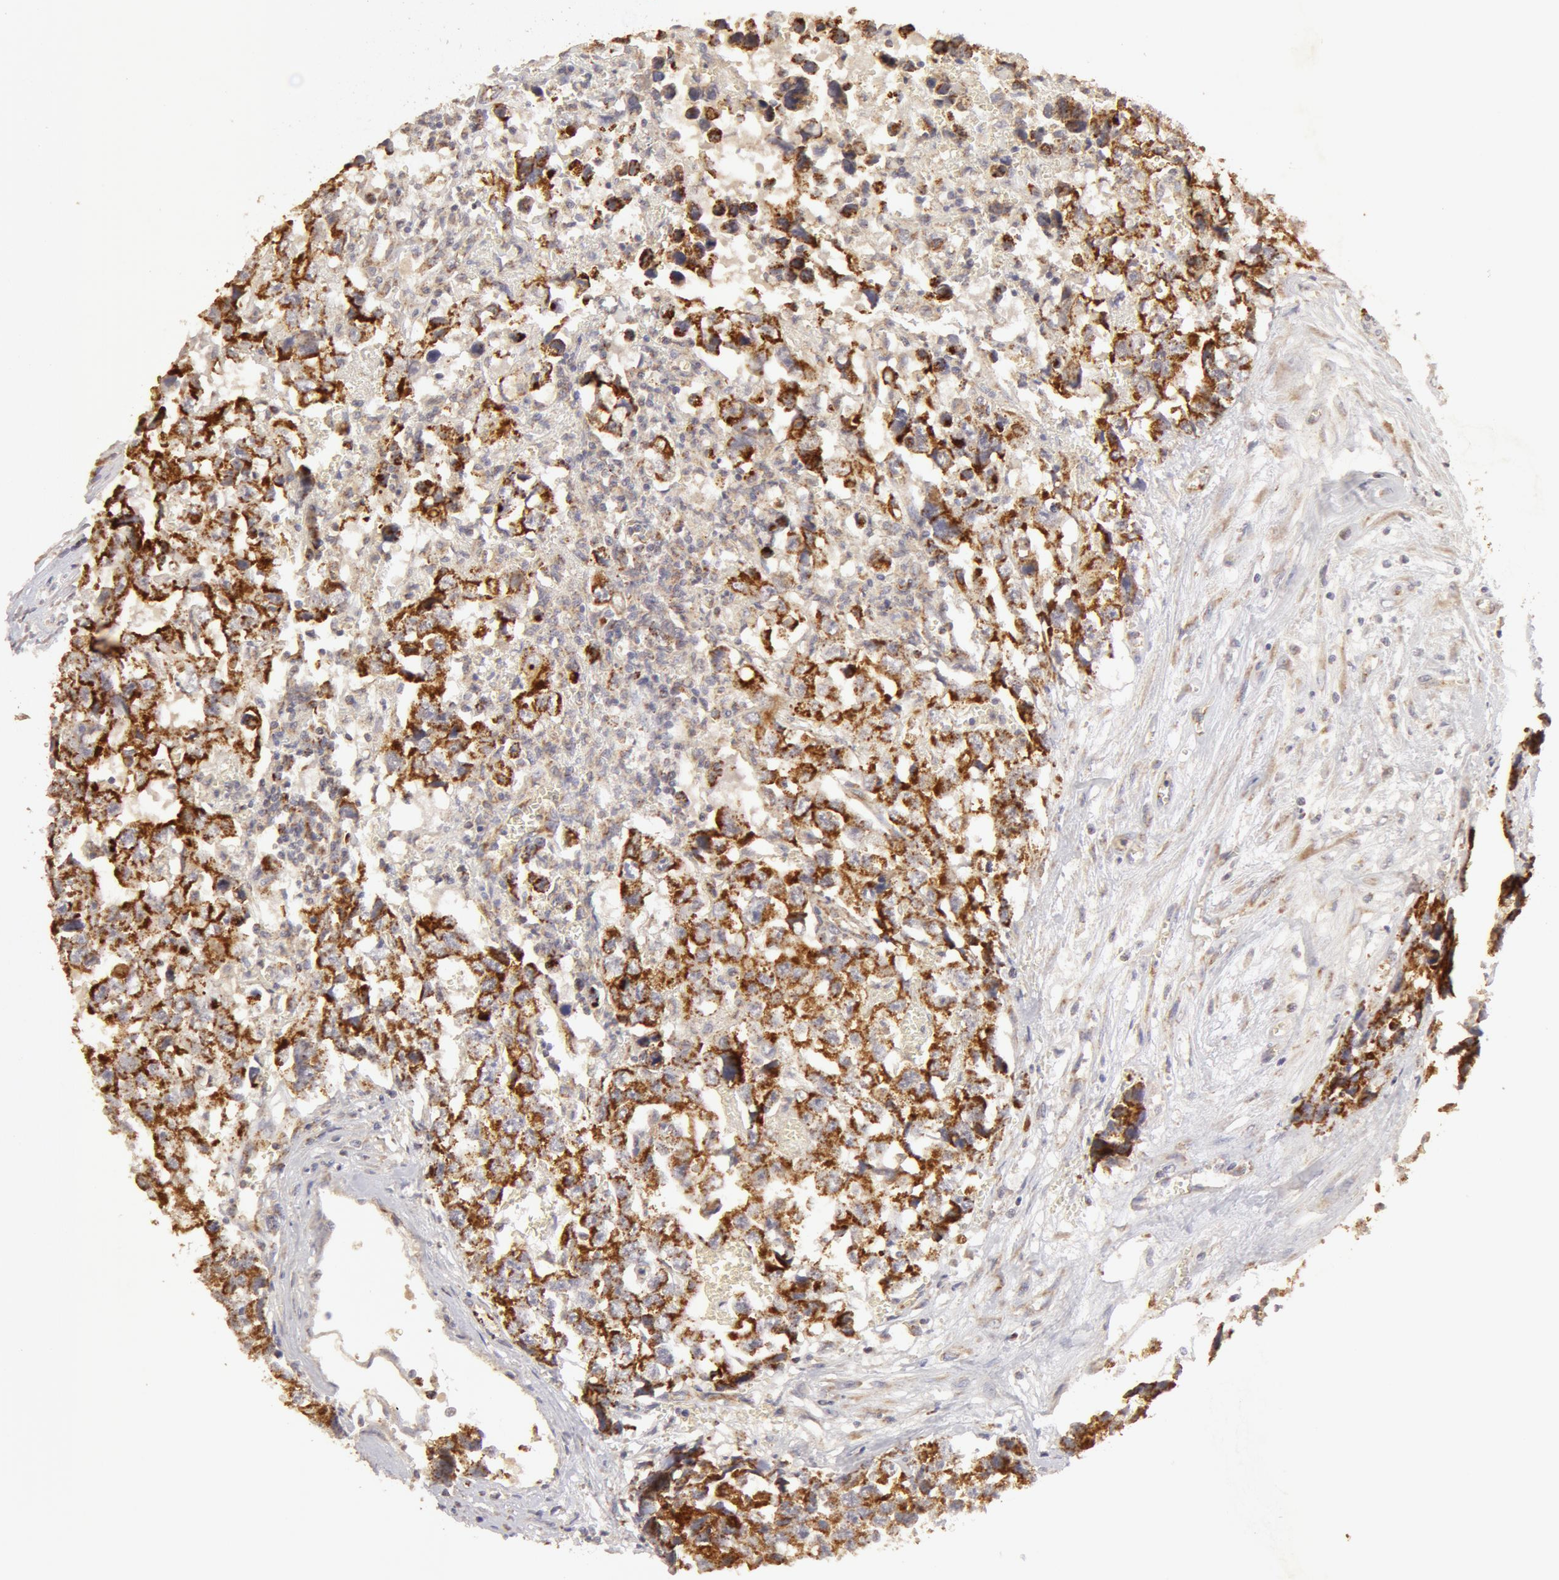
{"staining": {"intensity": "strong", "quantity": ">75%", "location": "cytoplasmic/membranous"}, "tissue": "testis cancer", "cell_type": "Tumor cells", "image_type": "cancer", "snomed": [{"axis": "morphology", "description": "Carcinoma, Embryonal, NOS"}, {"axis": "topography", "description": "Testis"}], "caption": "About >75% of tumor cells in human testis cancer demonstrate strong cytoplasmic/membranous protein staining as visualized by brown immunohistochemical staining.", "gene": "ADPRH", "patient": {"sex": "male", "age": 31}}